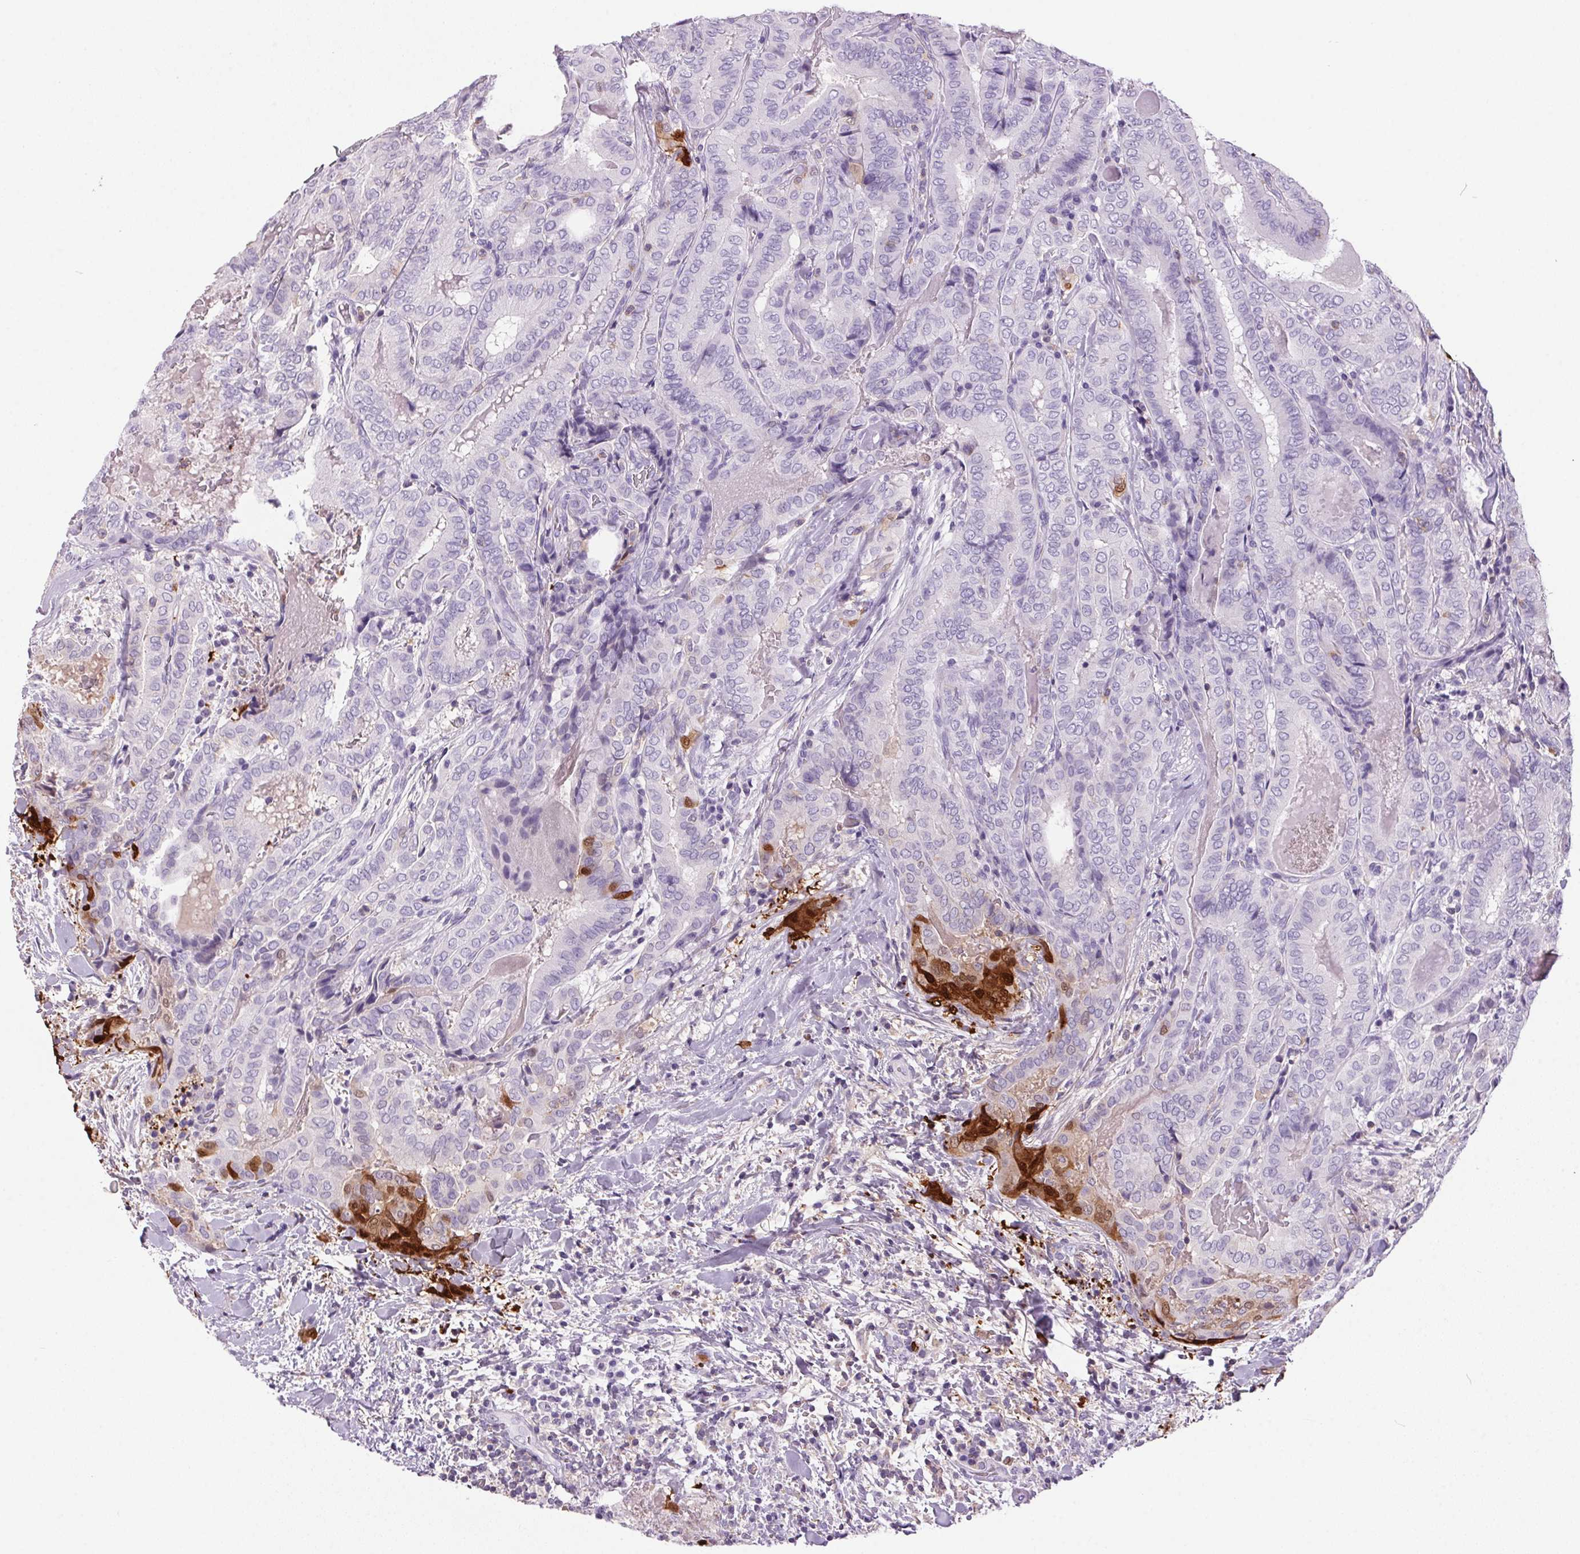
{"staining": {"intensity": "strong", "quantity": "<25%", "location": "cytoplasmic/membranous,nuclear"}, "tissue": "thyroid cancer", "cell_type": "Tumor cells", "image_type": "cancer", "snomed": [{"axis": "morphology", "description": "Papillary adenocarcinoma, NOS"}, {"axis": "topography", "description": "Thyroid gland"}], "caption": "The immunohistochemical stain highlights strong cytoplasmic/membranous and nuclear positivity in tumor cells of papillary adenocarcinoma (thyroid) tissue.", "gene": "S100A2", "patient": {"sex": "female", "age": 61}}